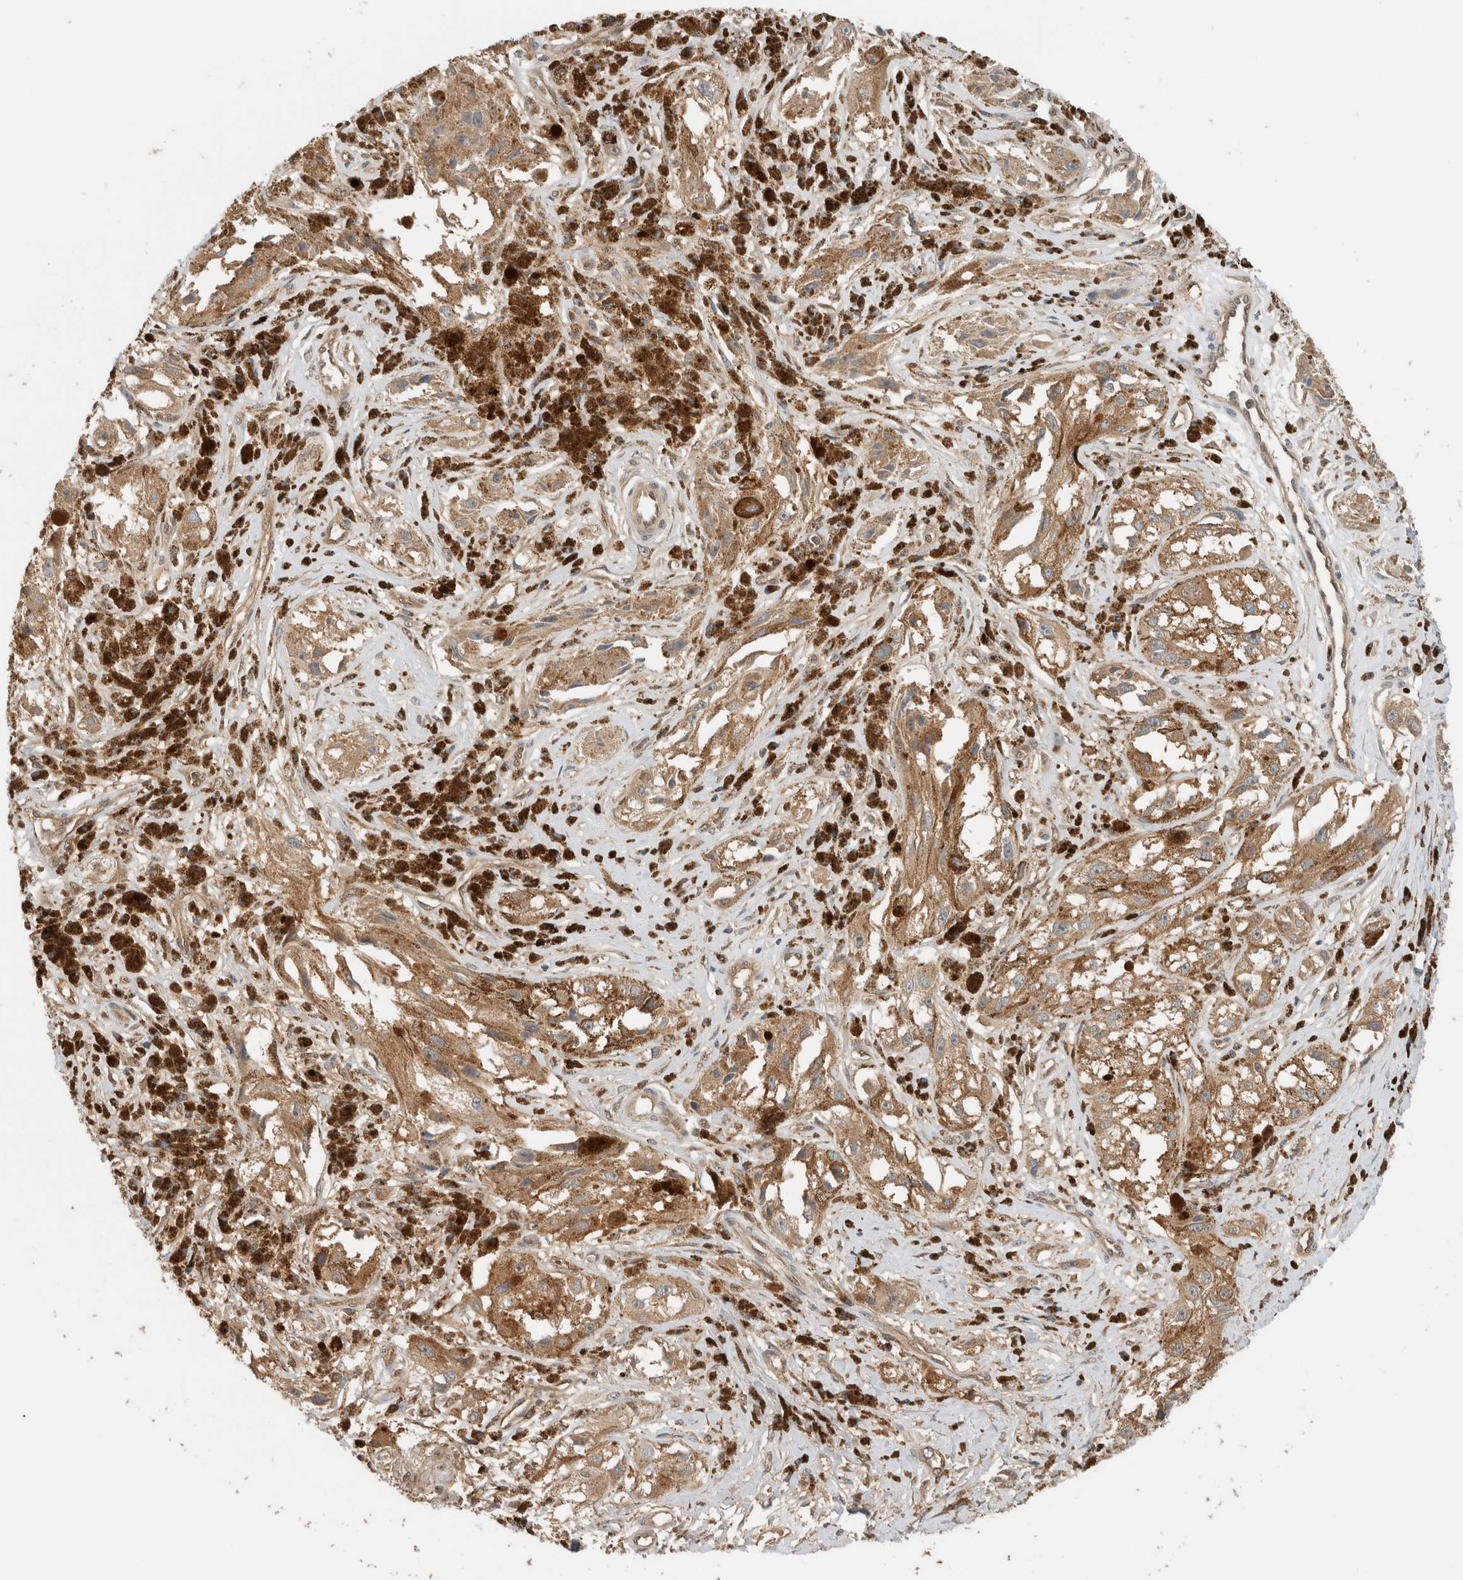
{"staining": {"intensity": "moderate", "quantity": ">75%", "location": "cytoplasmic/membranous"}, "tissue": "melanoma", "cell_type": "Tumor cells", "image_type": "cancer", "snomed": [{"axis": "morphology", "description": "Malignant melanoma, NOS"}, {"axis": "topography", "description": "Skin"}], "caption": "Protein staining reveals moderate cytoplasmic/membranous positivity in about >75% of tumor cells in melanoma. (DAB IHC, brown staining for protein, blue staining for nuclei).", "gene": "PFDN4", "patient": {"sex": "male", "age": 88}}